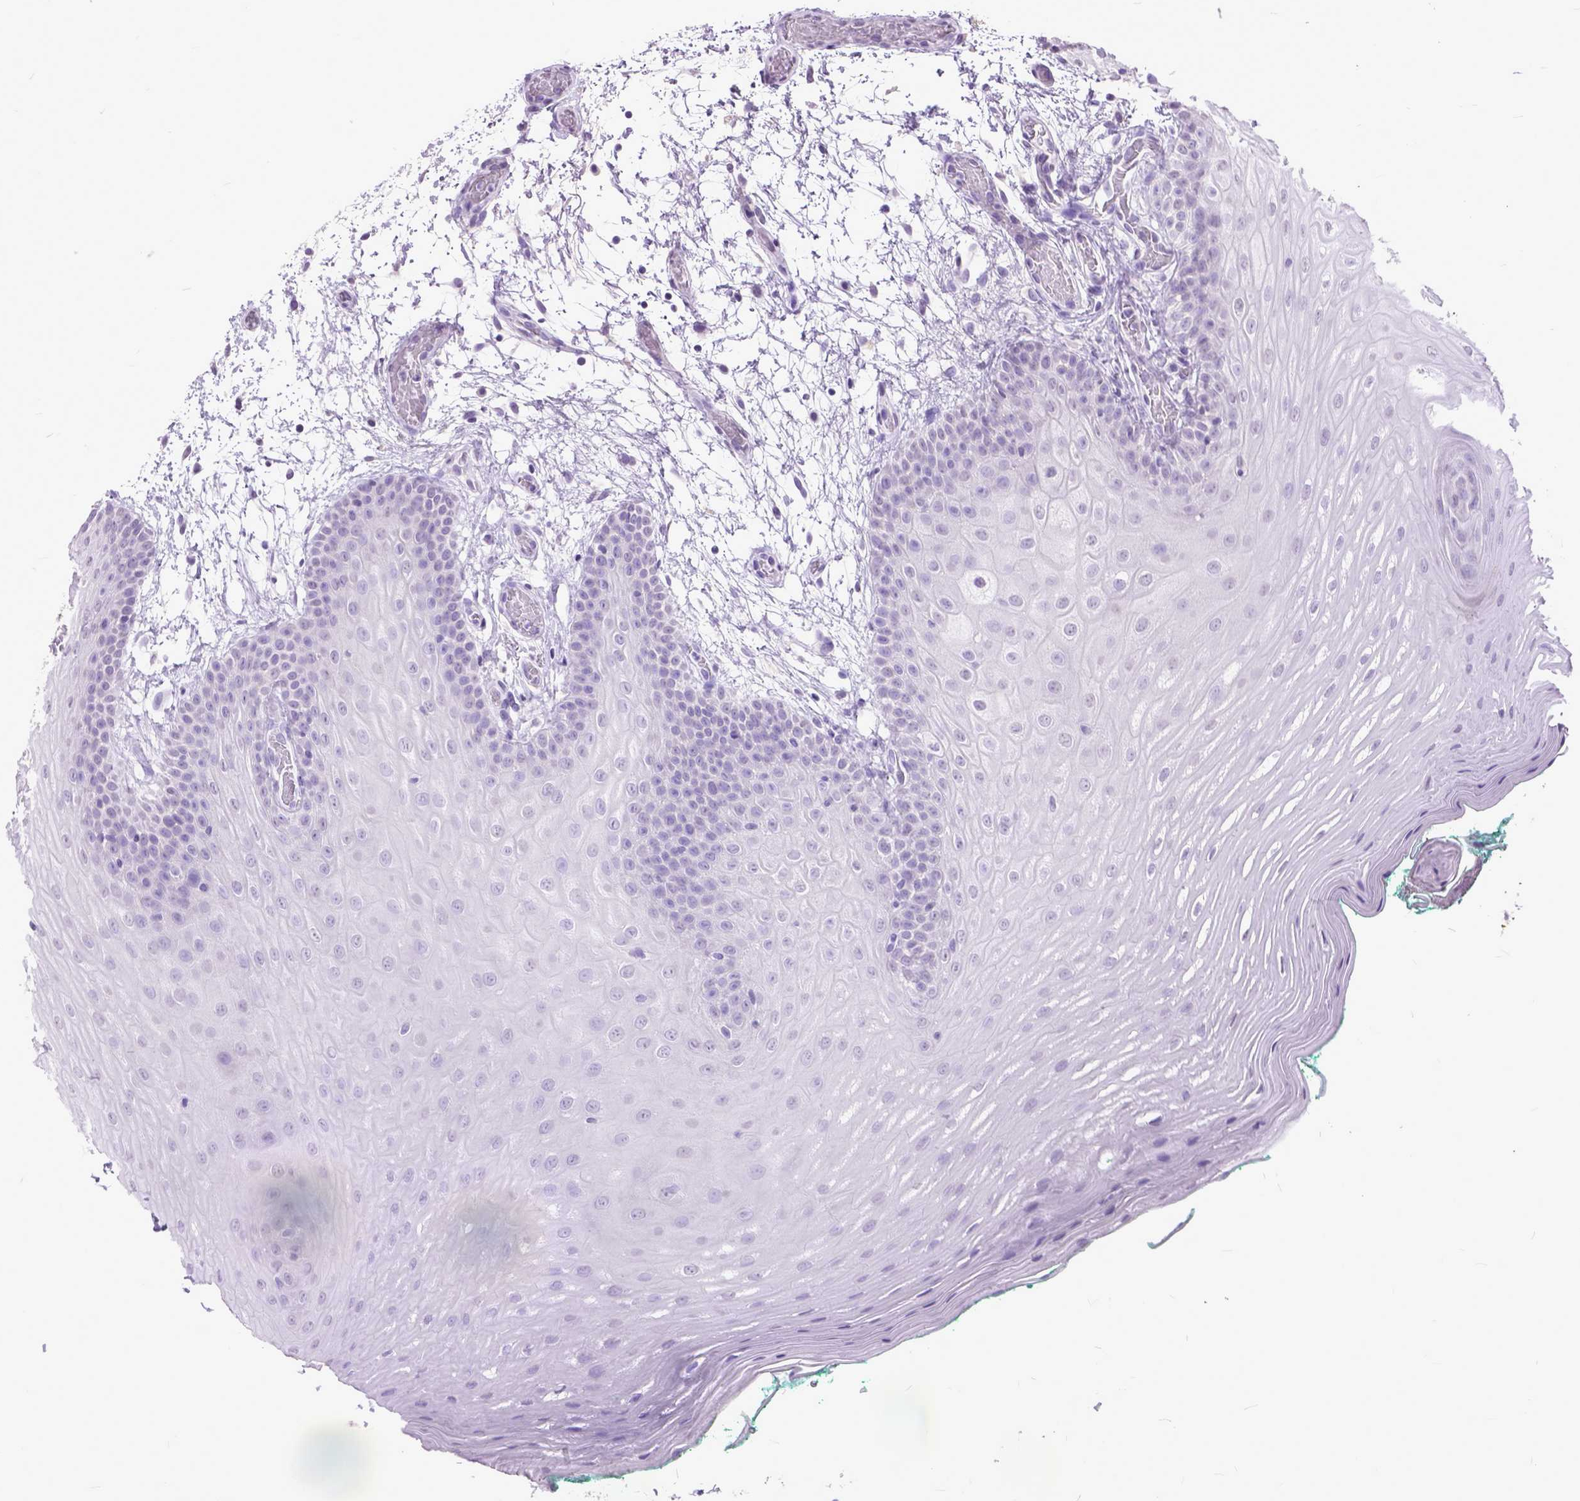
{"staining": {"intensity": "negative", "quantity": "none", "location": "none"}, "tissue": "oral mucosa", "cell_type": "Squamous epithelial cells", "image_type": "normal", "snomed": [{"axis": "morphology", "description": "Normal tissue, NOS"}, {"axis": "morphology", "description": "Squamous cell carcinoma, NOS"}, {"axis": "topography", "description": "Oral tissue"}, {"axis": "topography", "description": "Head-Neck"}], "caption": "High power microscopy micrograph of an immunohistochemistry (IHC) micrograph of normal oral mucosa, revealing no significant expression in squamous epithelial cells.", "gene": "MARCHF10", "patient": {"sex": "male", "age": 78}}